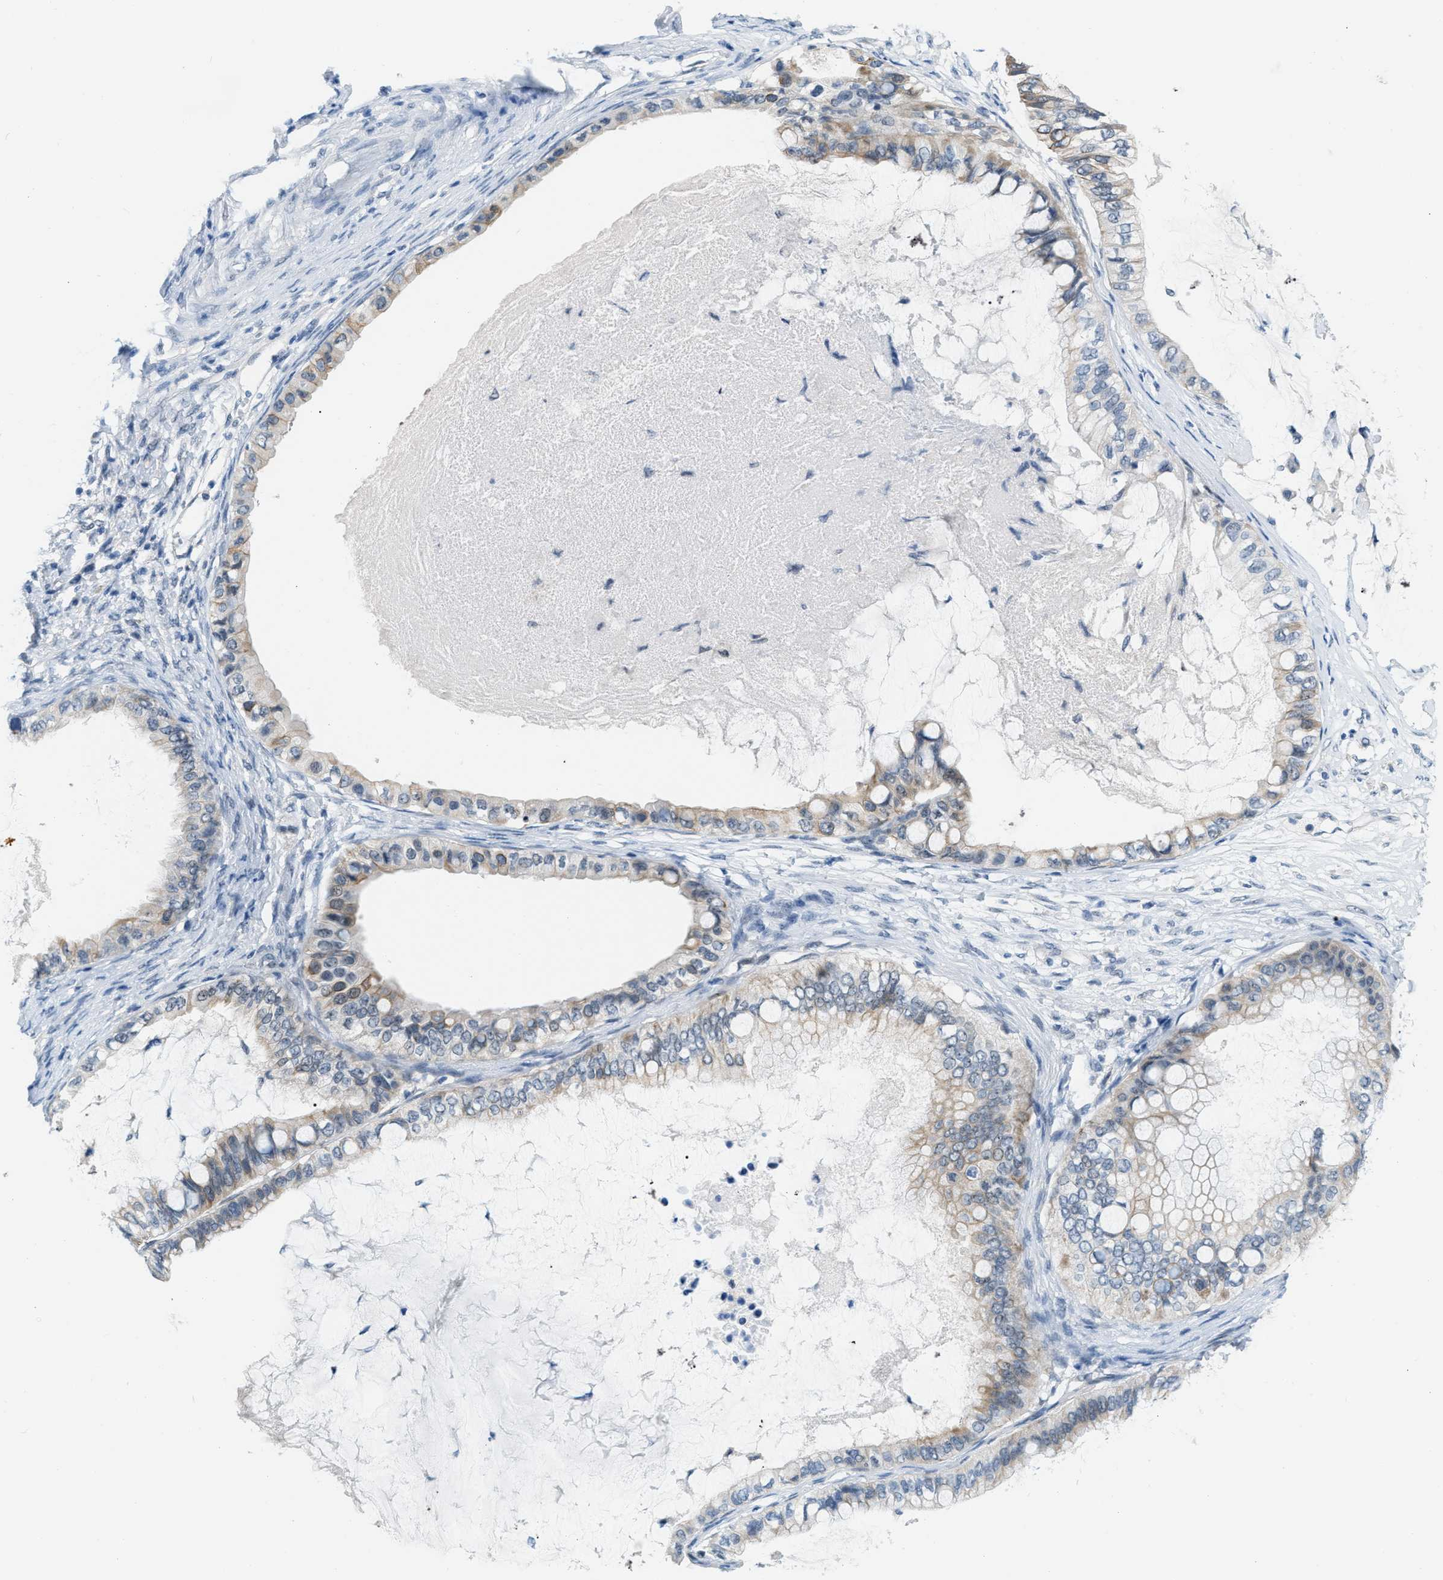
{"staining": {"intensity": "weak", "quantity": "25%-75%", "location": "cytoplasmic/membranous"}, "tissue": "ovarian cancer", "cell_type": "Tumor cells", "image_type": "cancer", "snomed": [{"axis": "morphology", "description": "Cystadenocarcinoma, mucinous, NOS"}, {"axis": "topography", "description": "Ovary"}], "caption": "A high-resolution photomicrograph shows immunohistochemistry (IHC) staining of ovarian cancer (mucinous cystadenocarcinoma), which shows weak cytoplasmic/membranous staining in about 25%-75% of tumor cells.", "gene": "PHRF1", "patient": {"sex": "female", "age": 80}}